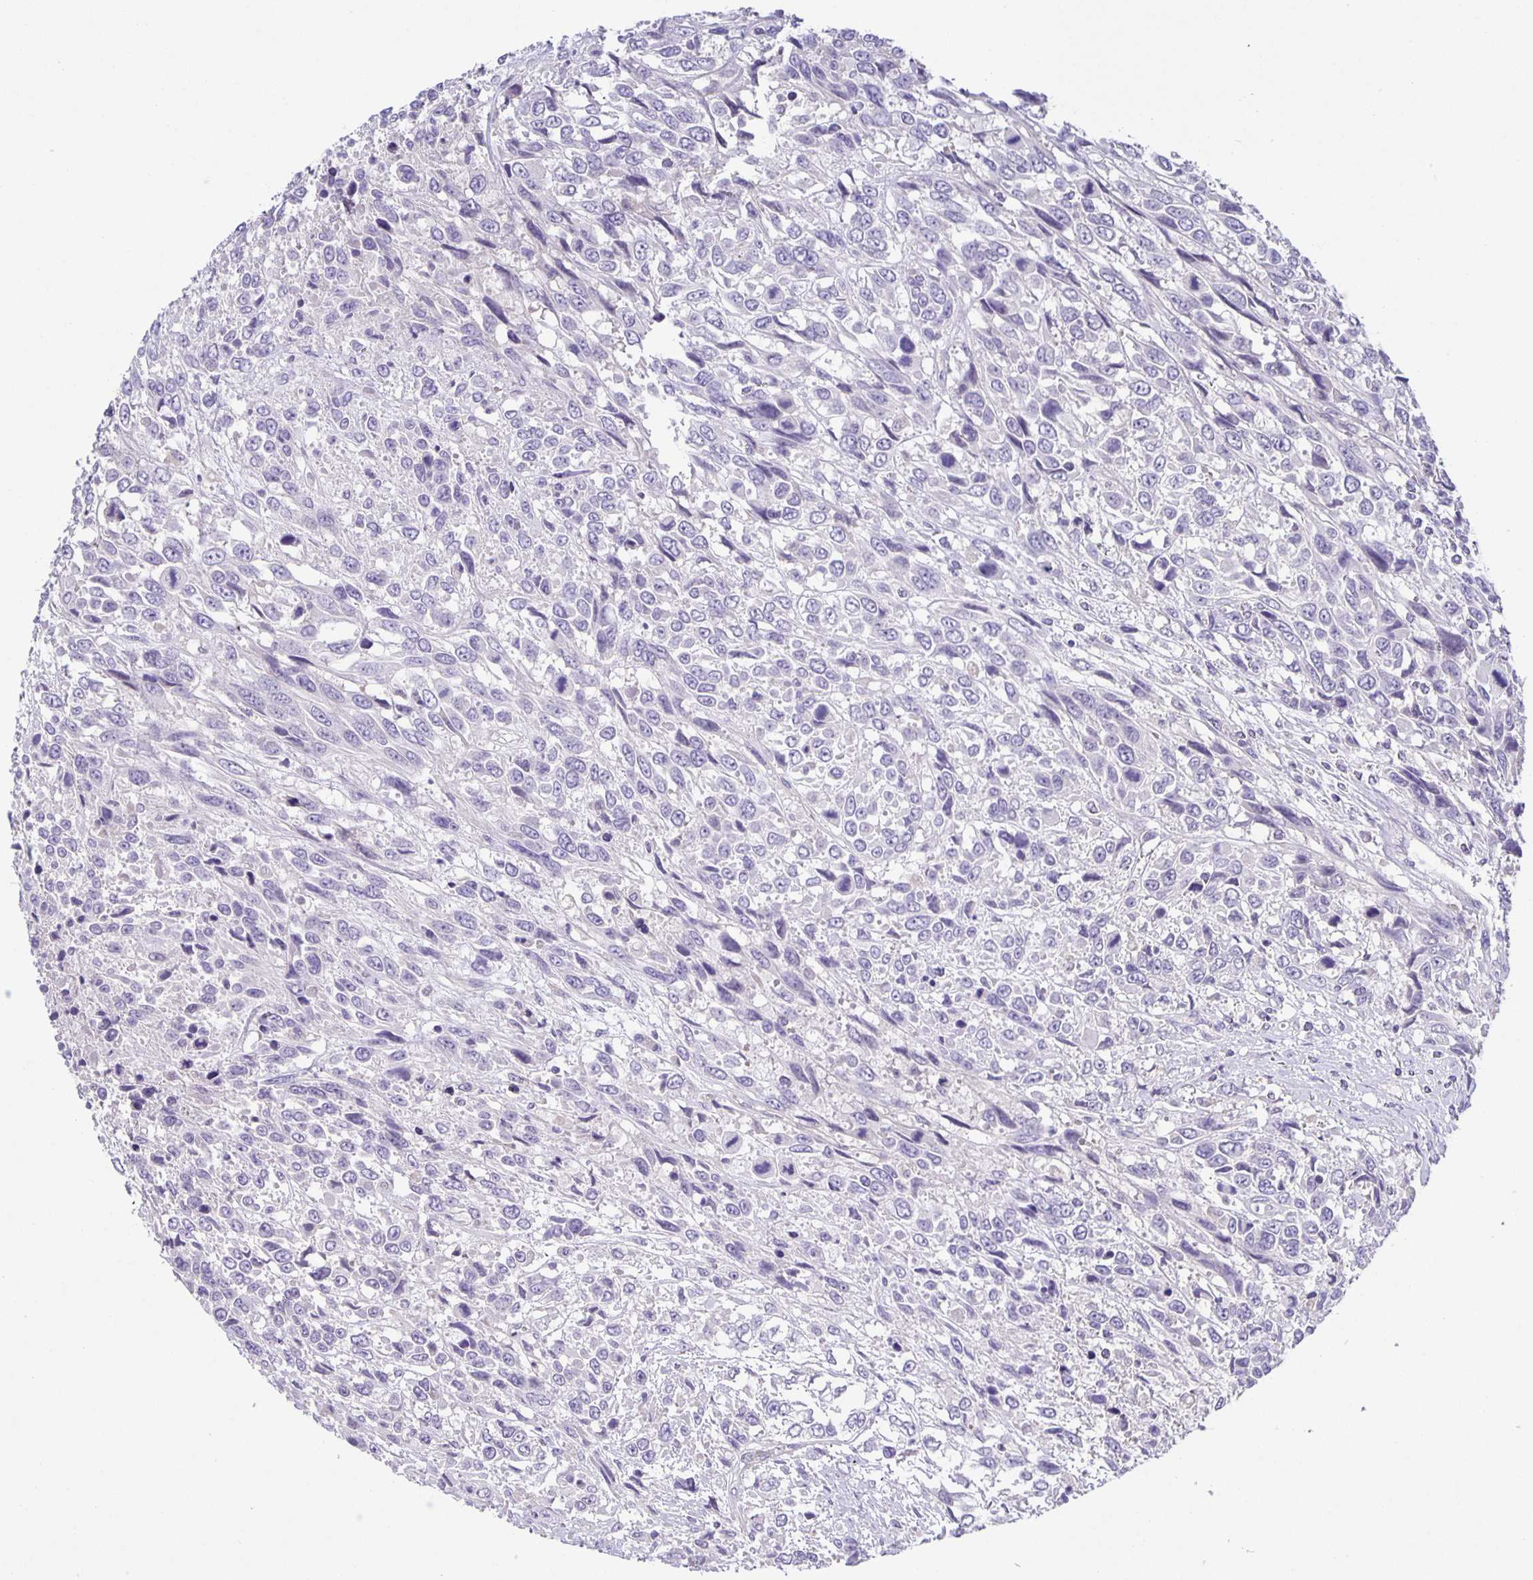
{"staining": {"intensity": "negative", "quantity": "none", "location": "none"}, "tissue": "urothelial cancer", "cell_type": "Tumor cells", "image_type": "cancer", "snomed": [{"axis": "morphology", "description": "Urothelial carcinoma, High grade"}, {"axis": "topography", "description": "Urinary bladder"}], "caption": "Immunohistochemistry (IHC) photomicrograph of neoplastic tissue: human urothelial cancer stained with DAB exhibits no significant protein positivity in tumor cells.", "gene": "PTPN3", "patient": {"sex": "female", "age": 70}}